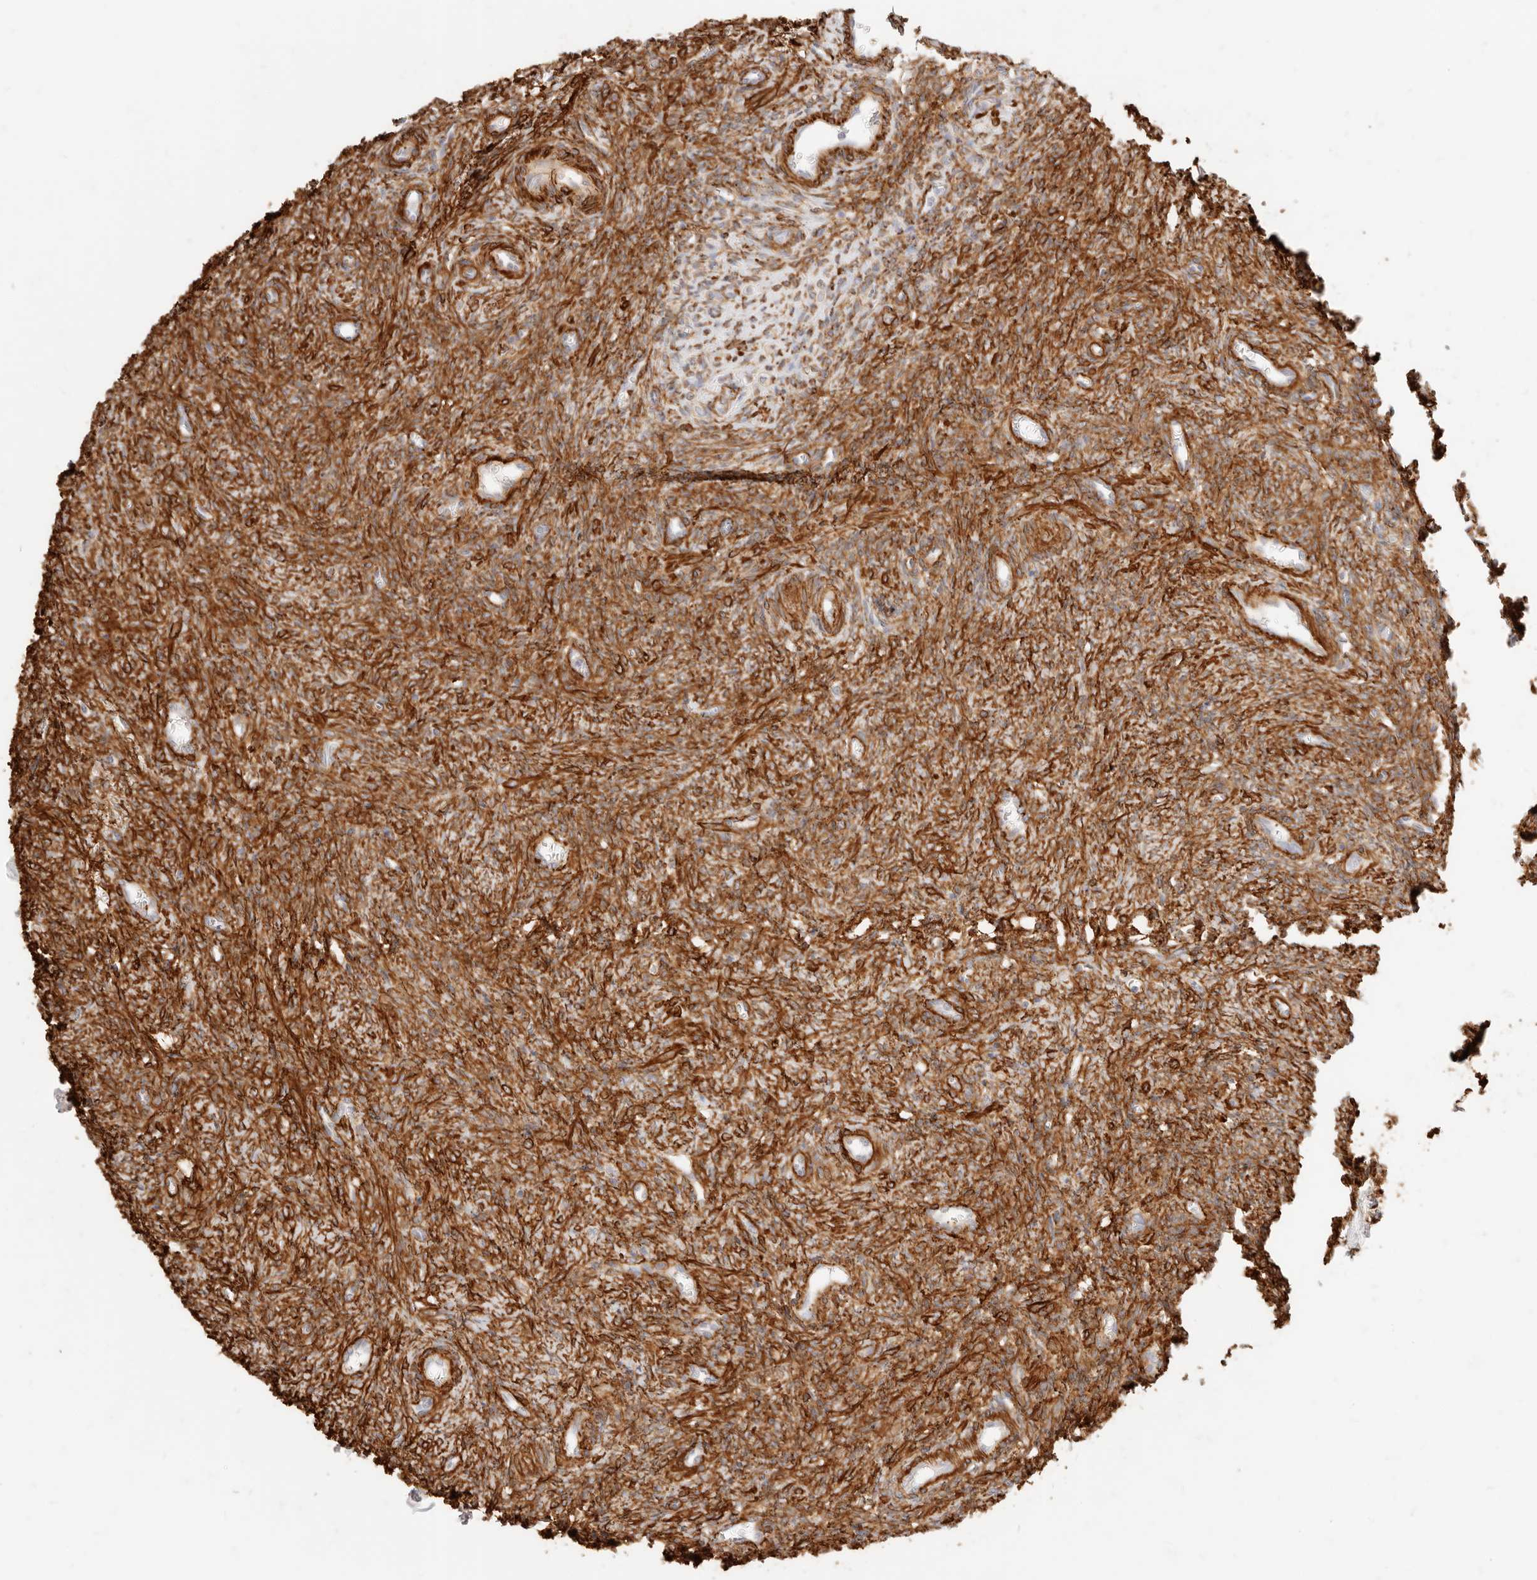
{"staining": {"intensity": "weak", "quantity": ">75%", "location": "cytoplasmic/membranous"}, "tissue": "ovary", "cell_type": "Follicle cells", "image_type": "normal", "snomed": [{"axis": "morphology", "description": "Normal tissue, NOS"}, {"axis": "topography", "description": "Ovary"}], "caption": "Weak cytoplasmic/membranous protein expression is appreciated in about >75% of follicle cells in ovary. Nuclei are stained in blue.", "gene": "TMTC2", "patient": {"sex": "female", "age": 41}}